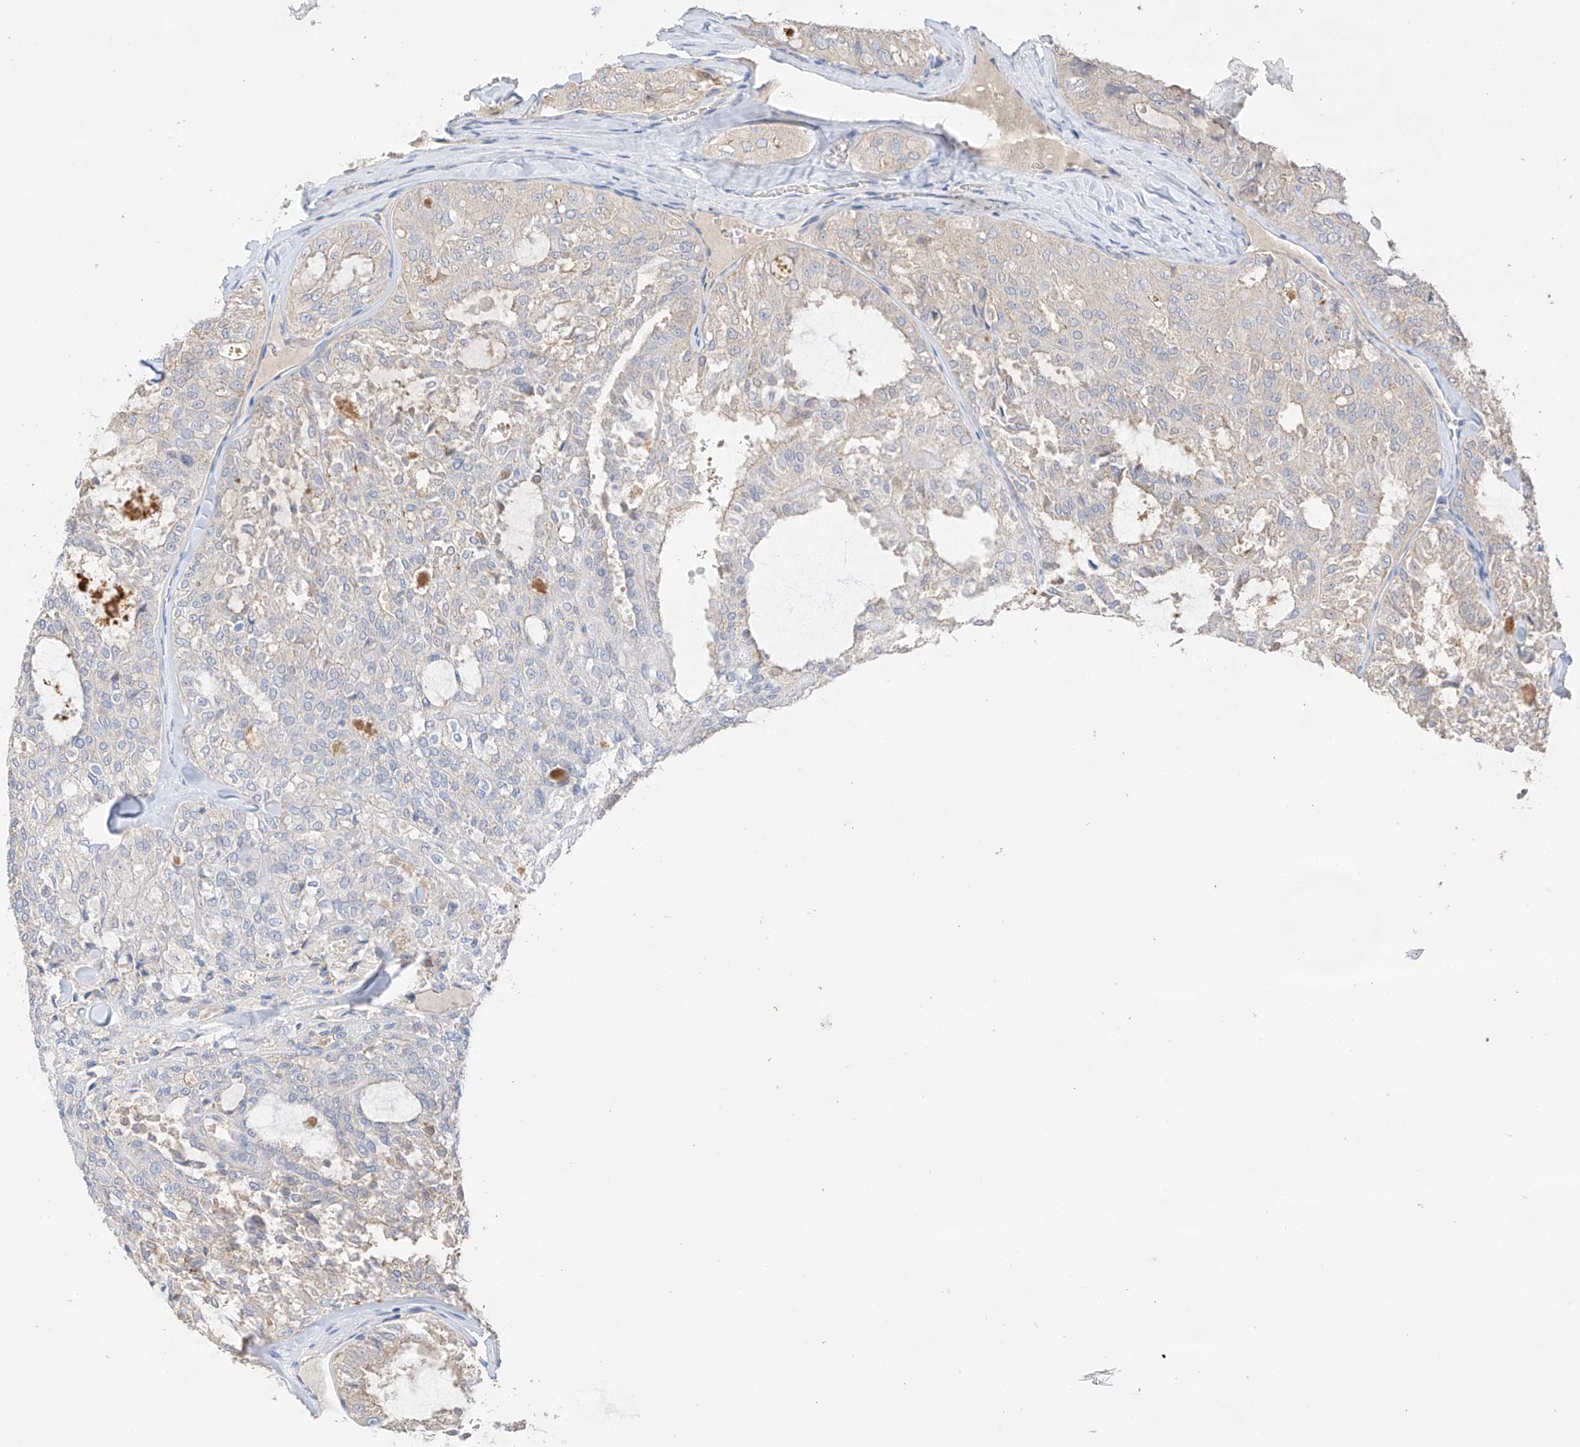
{"staining": {"intensity": "negative", "quantity": "none", "location": "none"}, "tissue": "thyroid cancer", "cell_type": "Tumor cells", "image_type": "cancer", "snomed": [{"axis": "morphology", "description": "Follicular adenoma carcinoma, NOS"}, {"axis": "topography", "description": "Thyroid gland"}], "caption": "A high-resolution histopathology image shows immunohistochemistry staining of thyroid cancer, which exhibits no significant expression in tumor cells.", "gene": "CAPN13", "patient": {"sex": "male", "age": 75}}